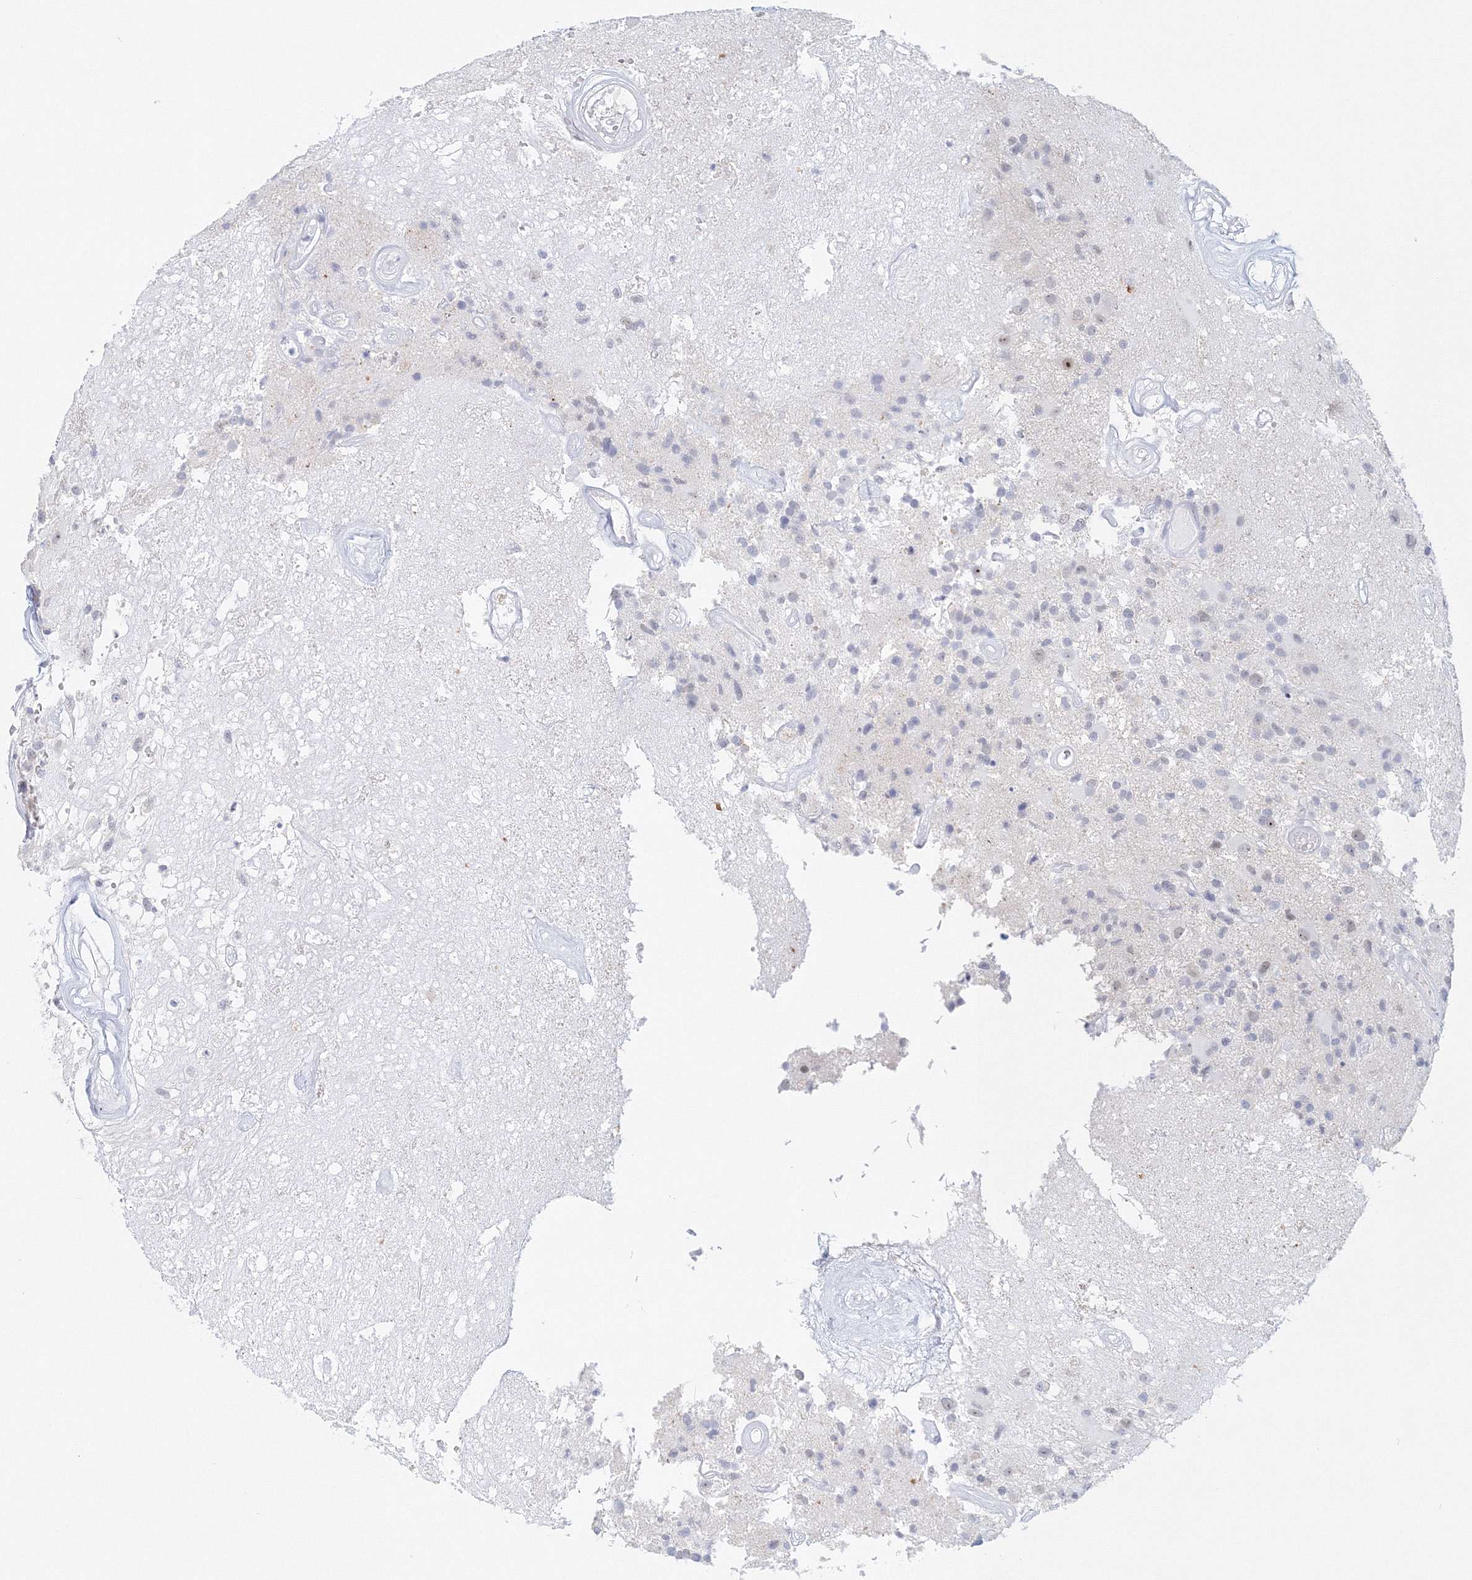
{"staining": {"intensity": "negative", "quantity": "none", "location": "none"}, "tissue": "glioma", "cell_type": "Tumor cells", "image_type": "cancer", "snomed": [{"axis": "morphology", "description": "Glioma, malignant, High grade"}, {"axis": "morphology", "description": "Glioblastoma, NOS"}, {"axis": "topography", "description": "Brain"}], "caption": "IHC of human malignant high-grade glioma reveals no positivity in tumor cells.", "gene": "VSIG1", "patient": {"sex": "male", "age": 60}}